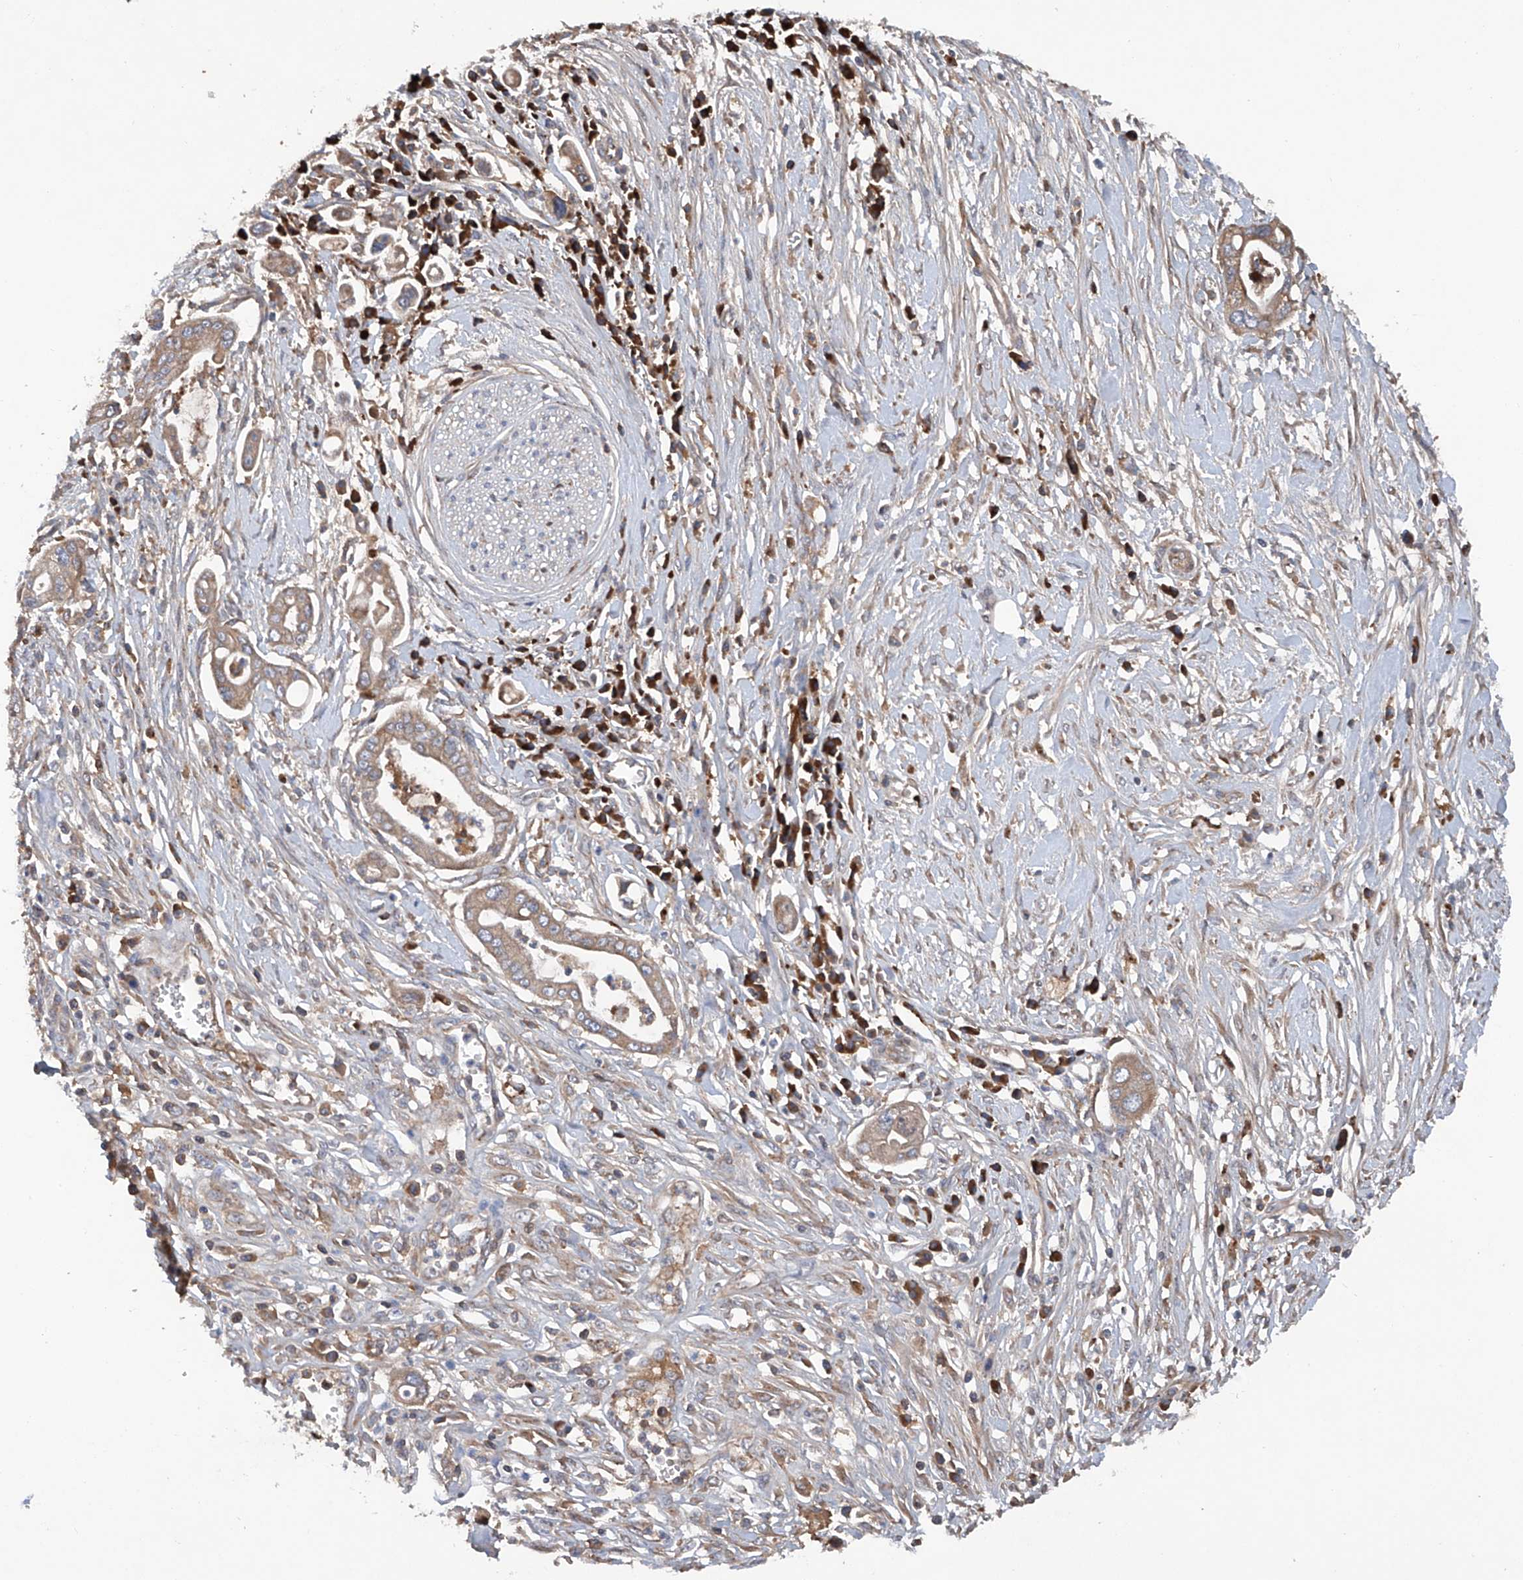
{"staining": {"intensity": "weak", "quantity": ">75%", "location": "cytoplasmic/membranous"}, "tissue": "pancreatic cancer", "cell_type": "Tumor cells", "image_type": "cancer", "snomed": [{"axis": "morphology", "description": "Adenocarcinoma, NOS"}, {"axis": "topography", "description": "Pancreas"}], "caption": "This is a histology image of immunohistochemistry (IHC) staining of pancreatic cancer, which shows weak expression in the cytoplasmic/membranous of tumor cells.", "gene": "ASCC3", "patient": {"sex": "male", "age": 68}}